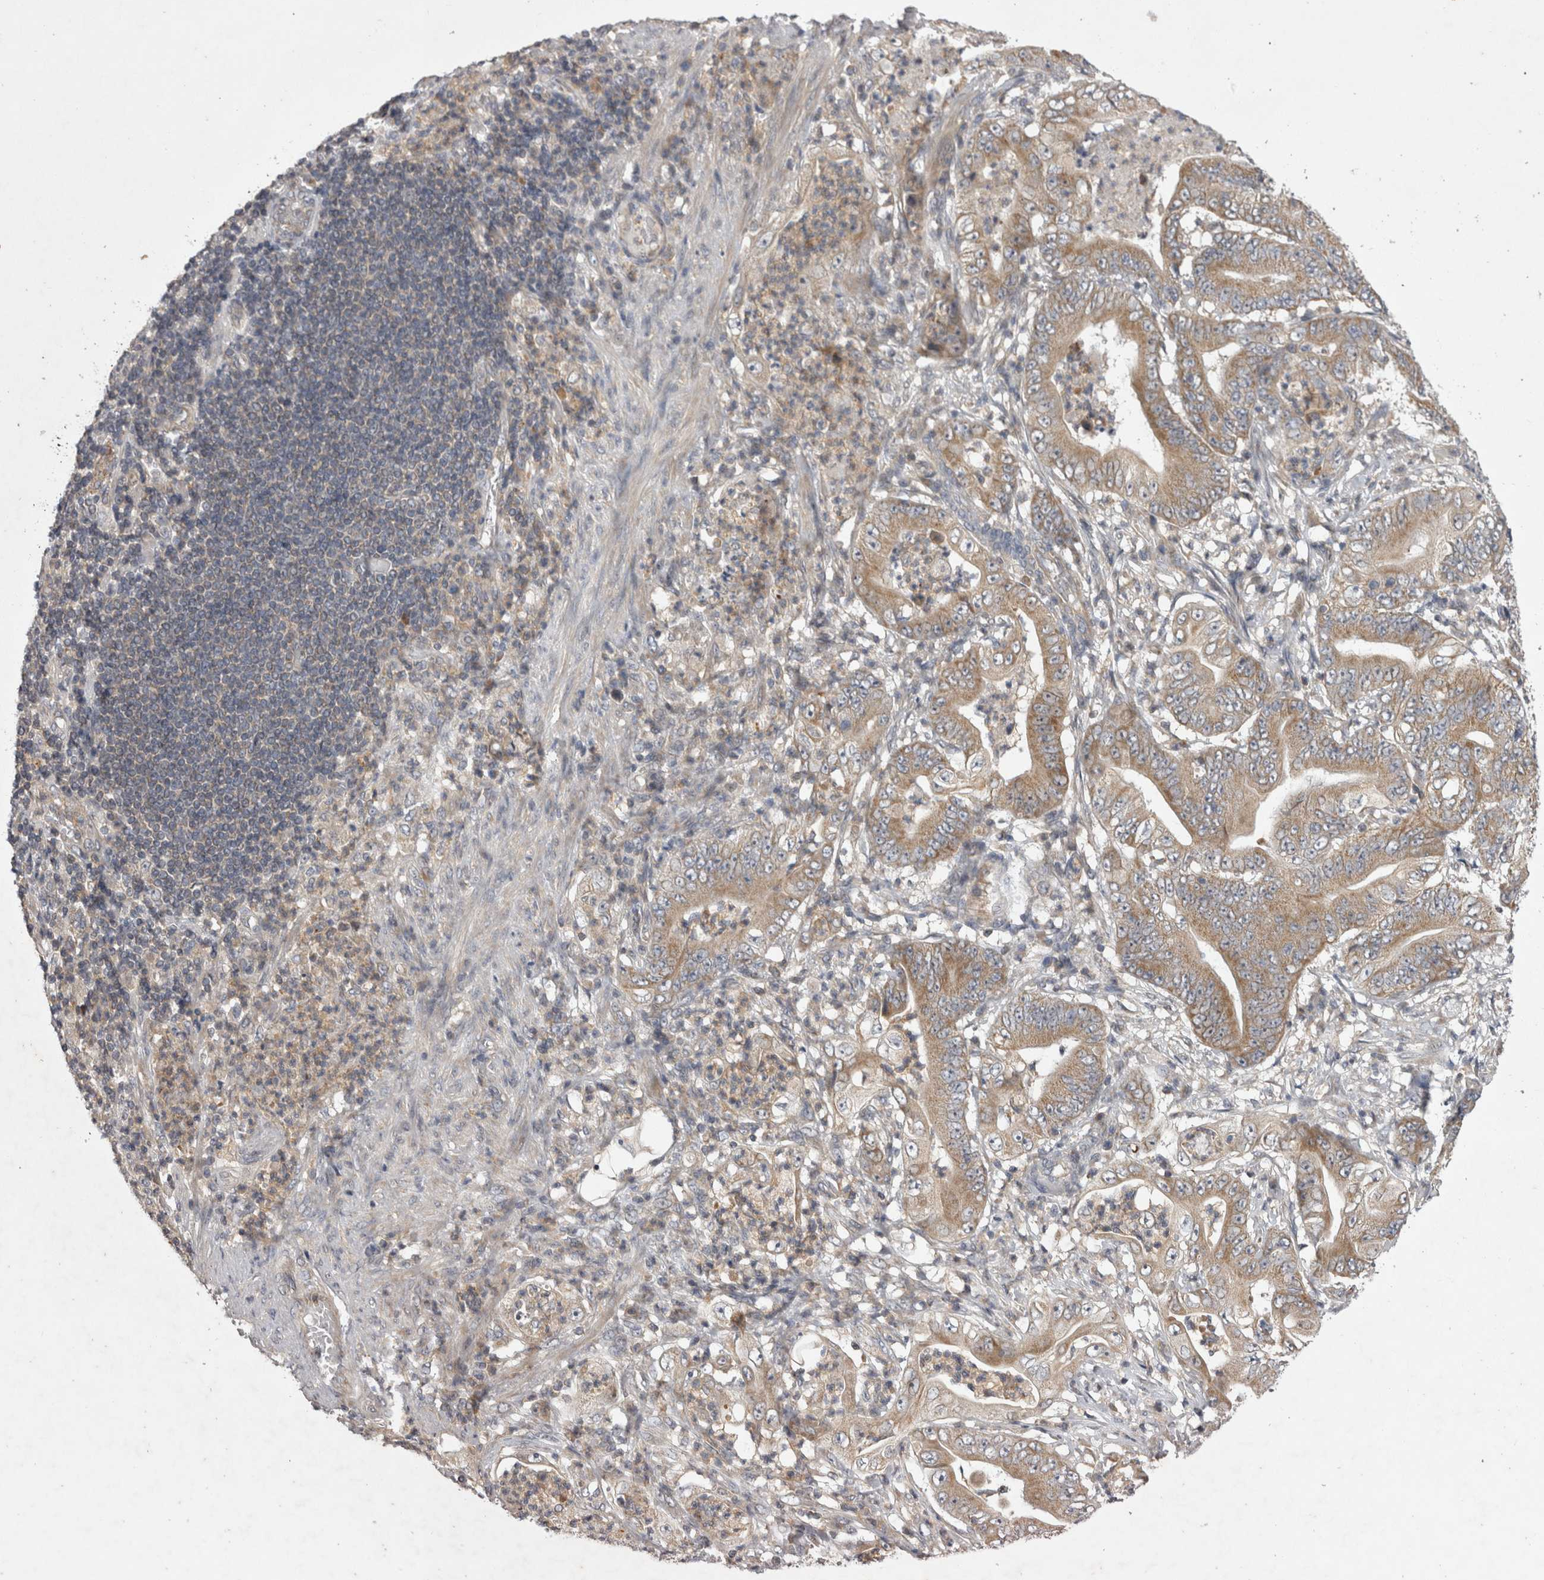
{"staining": {"intensity": "moderate", "quantity": ">75%", "location": "cytoplasmic/membranous"}, "tissue": "stomach cancer", "cell_type": "Tumor cells", "image_type": "cancer", "snomed": [{"axis": "morphology", "description": "Adenocarcinoma, NOS"}, {"axis": "topography", "description": "Stomach"}], "caption": "Immunohistochemistry (IHC) of human stomach cancer (adenocarcinoma) reveals medium levels of moderate cytoplasmic/membranous positivity in about >75% of tumor cells.", "gene": "TSPOAP1", "patient": {"sex": "female", "age": 73}}